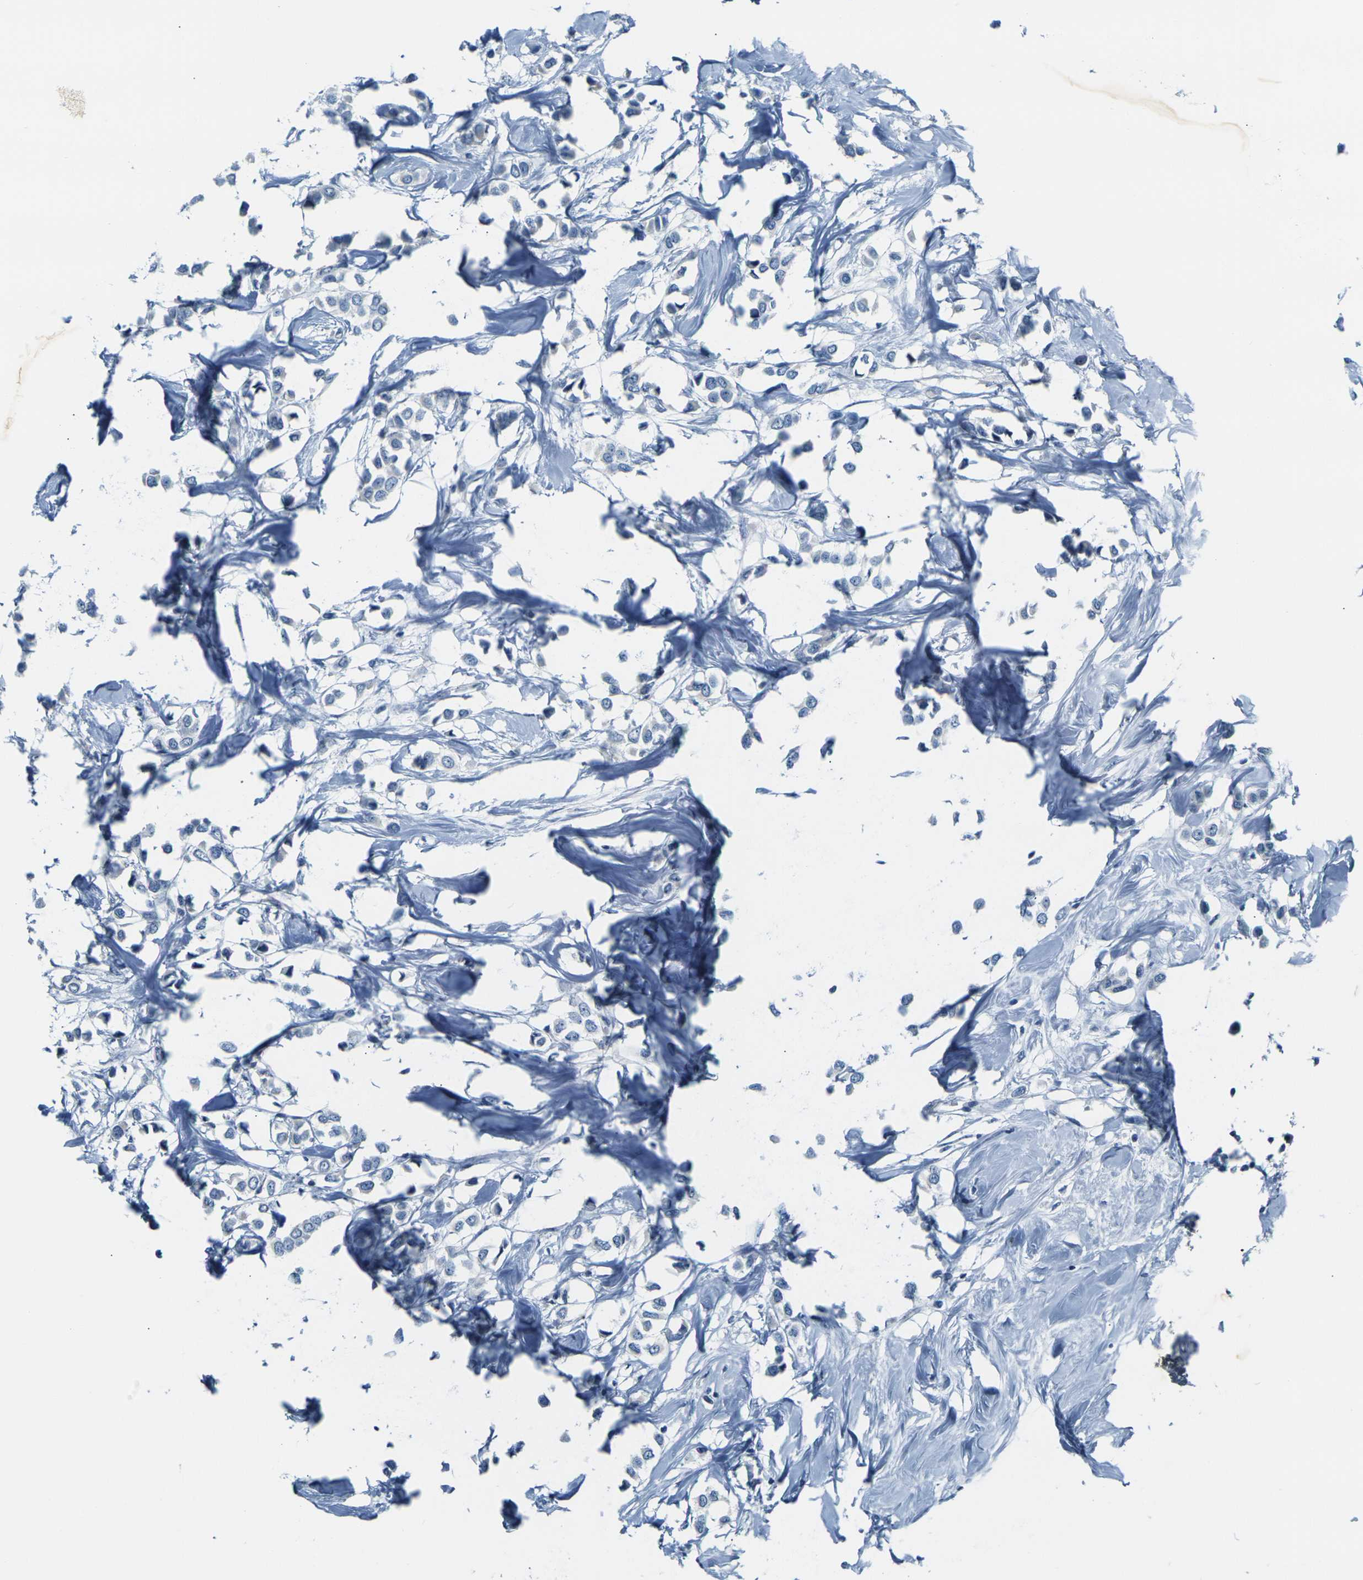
{"staining": {"intensity": "negative", "quantity": "none", "location": "none"}, "tissue": "breast cancer", "cell_type": "Tumor cells", "image_type": "cancer", "snomed": [{"axis": "morphology", "description": "Lobular carcinoma"}, {"axis": "topography", "description": "Breast"}], "caption": "Protein analysis of lobular carcinoma (breast) displays no significant positivity in tumor cells.", "gene": "SHISAL2B", "patient": {"sex": "female", "age": 51}}